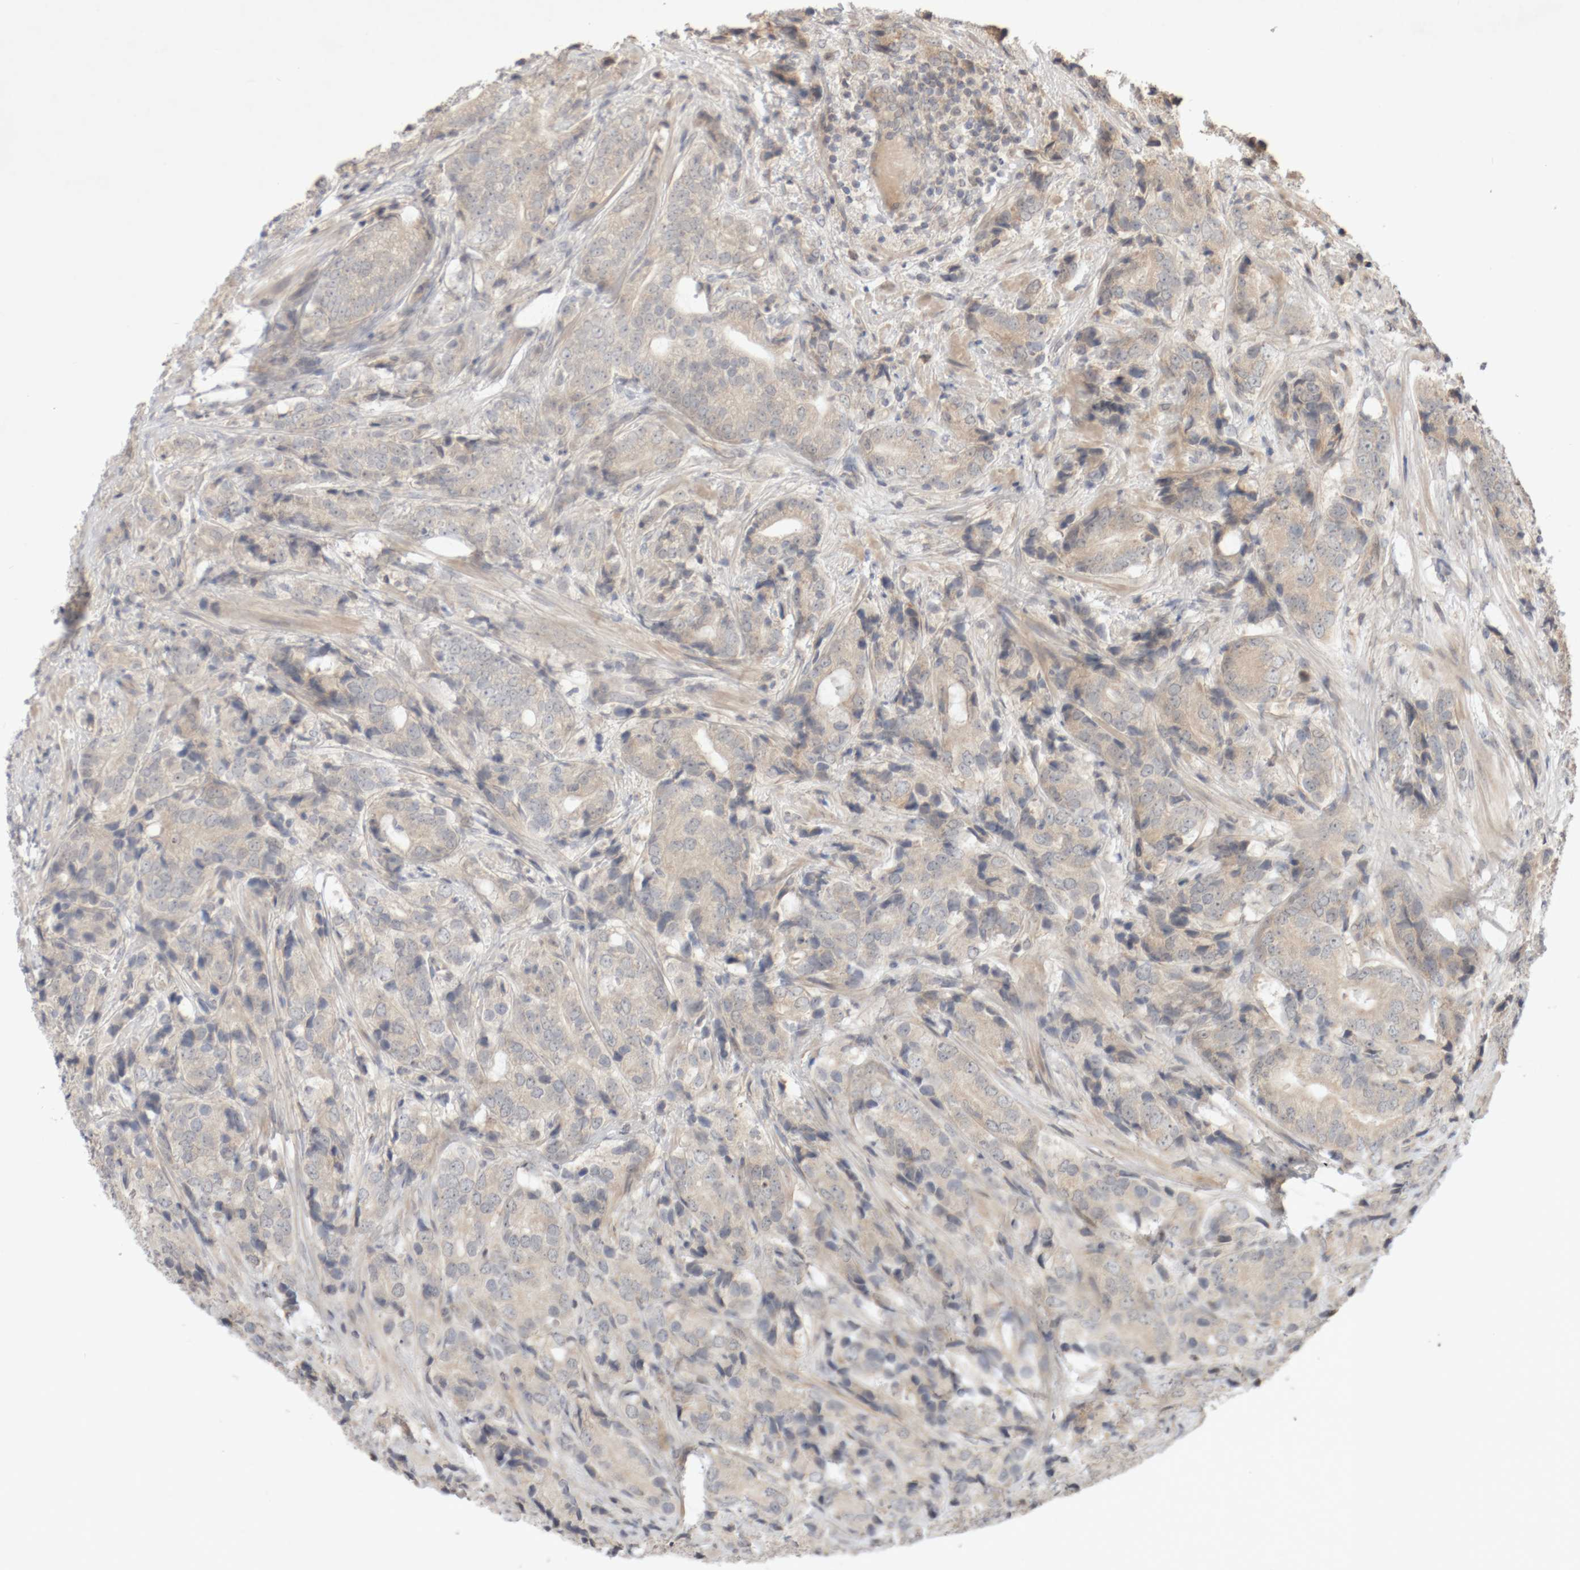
{"staining": {"intensity": "weak", "quantity": "<25%", "location": "cytoplasmic/membranous"}, "tissue": "prostate cancer", "cell_type": "Tumor cells", "image_type": "cancer", "snomed": [{"axis": "morphology", "description": "Adenocarcinoma, High grade"}, {"axis": "topography", "description": "Prostate"}], "caption": "An image of human prostate high-grade adenocarcinoma is negative for staining in tumor cells. (Immunohistochemistry (ihc), brightfield microscopy, high magnification).", "gene": "DPH7", "patient": {"sex": "male", "age": 57}}